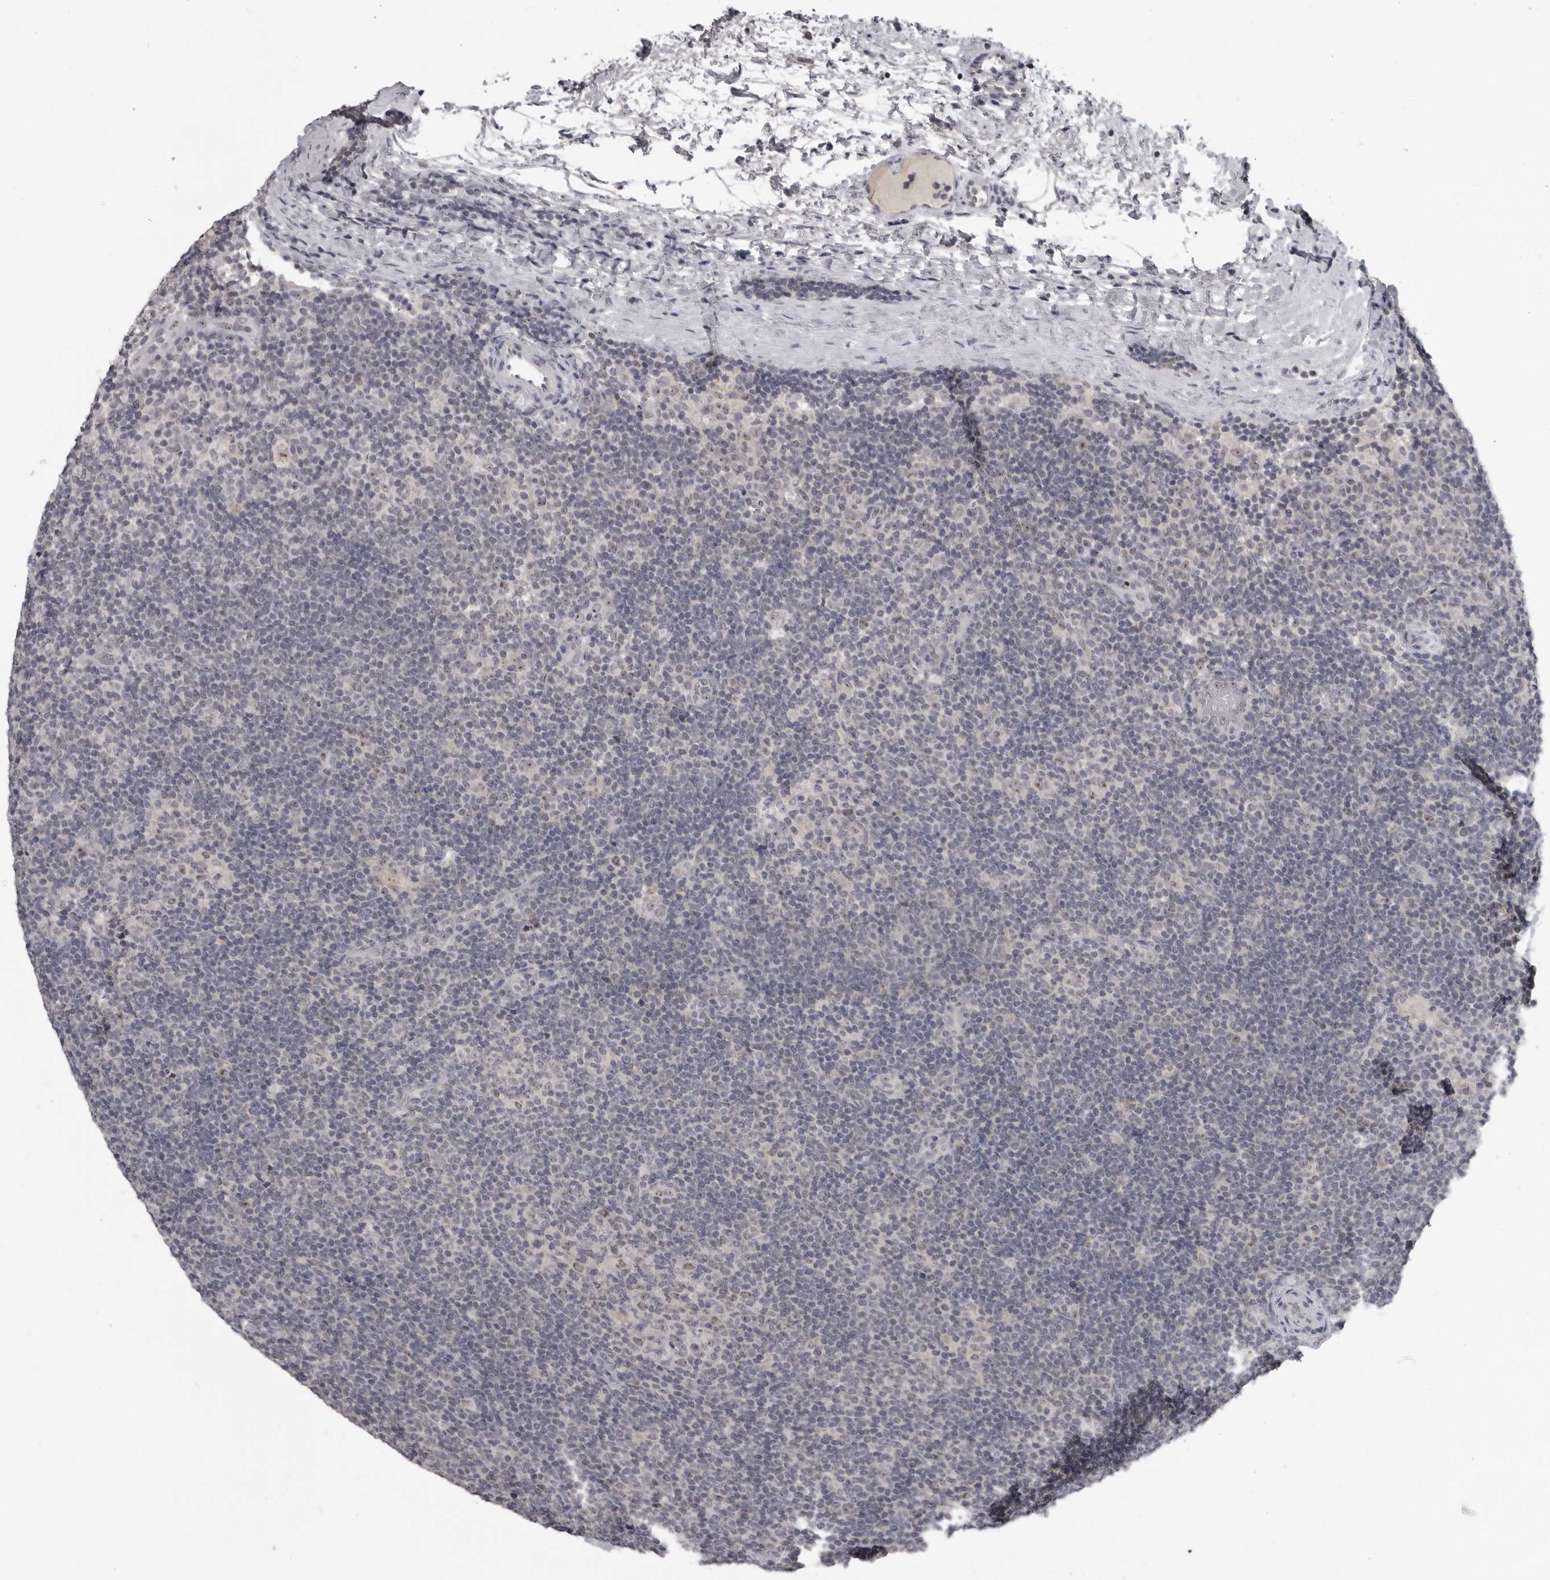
{"staining": {"intensity": "negative", "quantity": "none", "location": "none"}, "tissue": "lymphoma", "cell_type": "Tumor cells", "image_type": "cancer", "snomed": [{"axis": "morphology", "description": "Hodgkin's disease, NOS"}, {"axis": "topography", "description": "Lymph node"}], "caption": "Histopathology image shows no significant protein expression in tumor cells of lymphoma.", "gene": "MRTO4", "patient": {"sex": "female", "age": 57}}